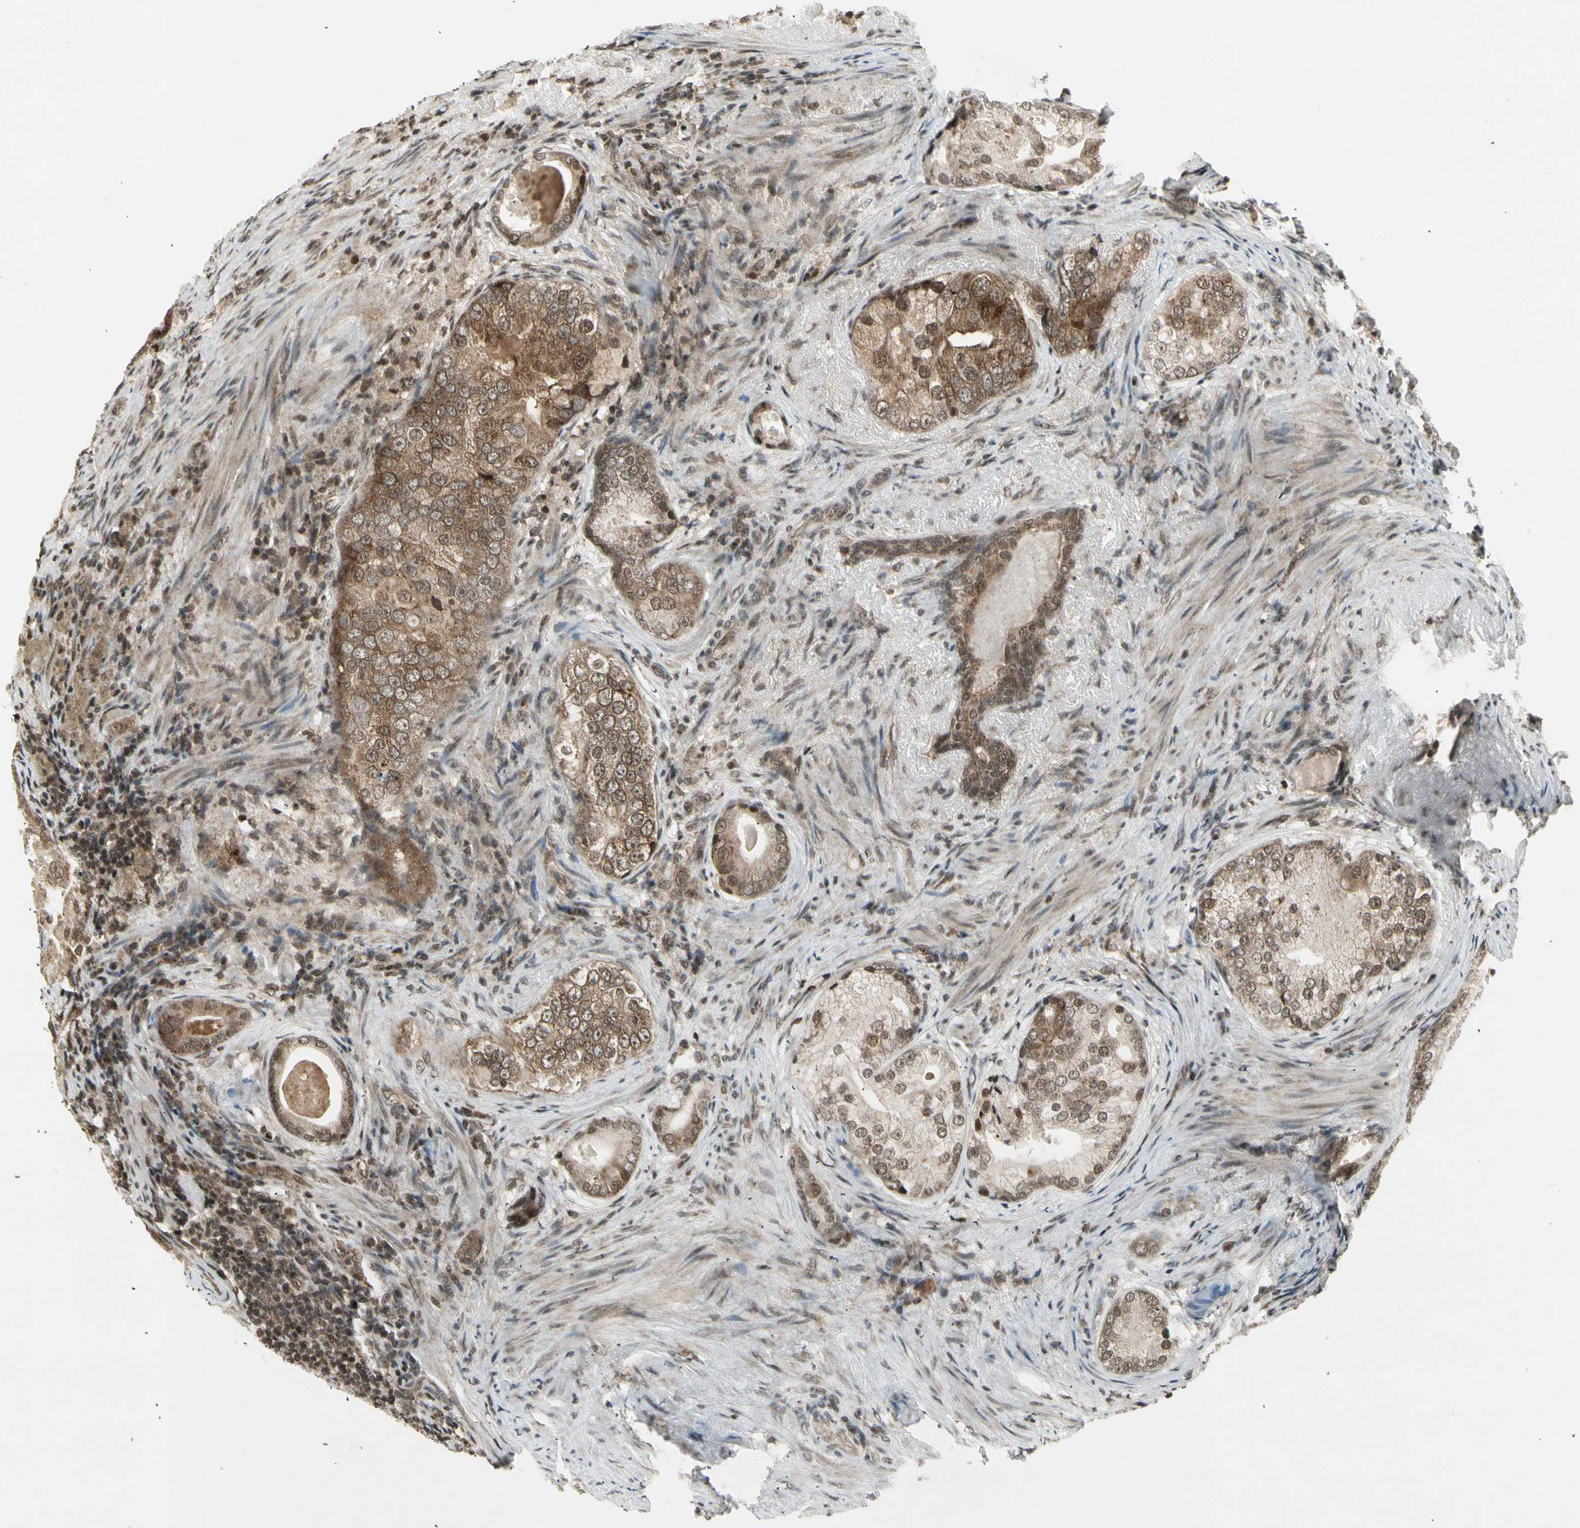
{"staining": {"intensity": "moderate", "quantity": "25%-75%", "location": "cytoplasmic/membranous"}, "tissue": "prostate cancer", "cell_type": "Tumor cells", "image_type": "cancer", "snomed": [{"axis": "morphology", "description": "Adenocarcinoma, High grade"}, {"axis": "topography", "description": "Prostate"}], "caption": "Immunohistochemistry (IHC) image of prostate cancer stained for a protein (brown), which displays medium levels of moderate cytoplasmic/membranous expression in about 25%-75% of tumor cells.", "gene": "SMN2", "patient": {"sex": "male", "age": 66}}